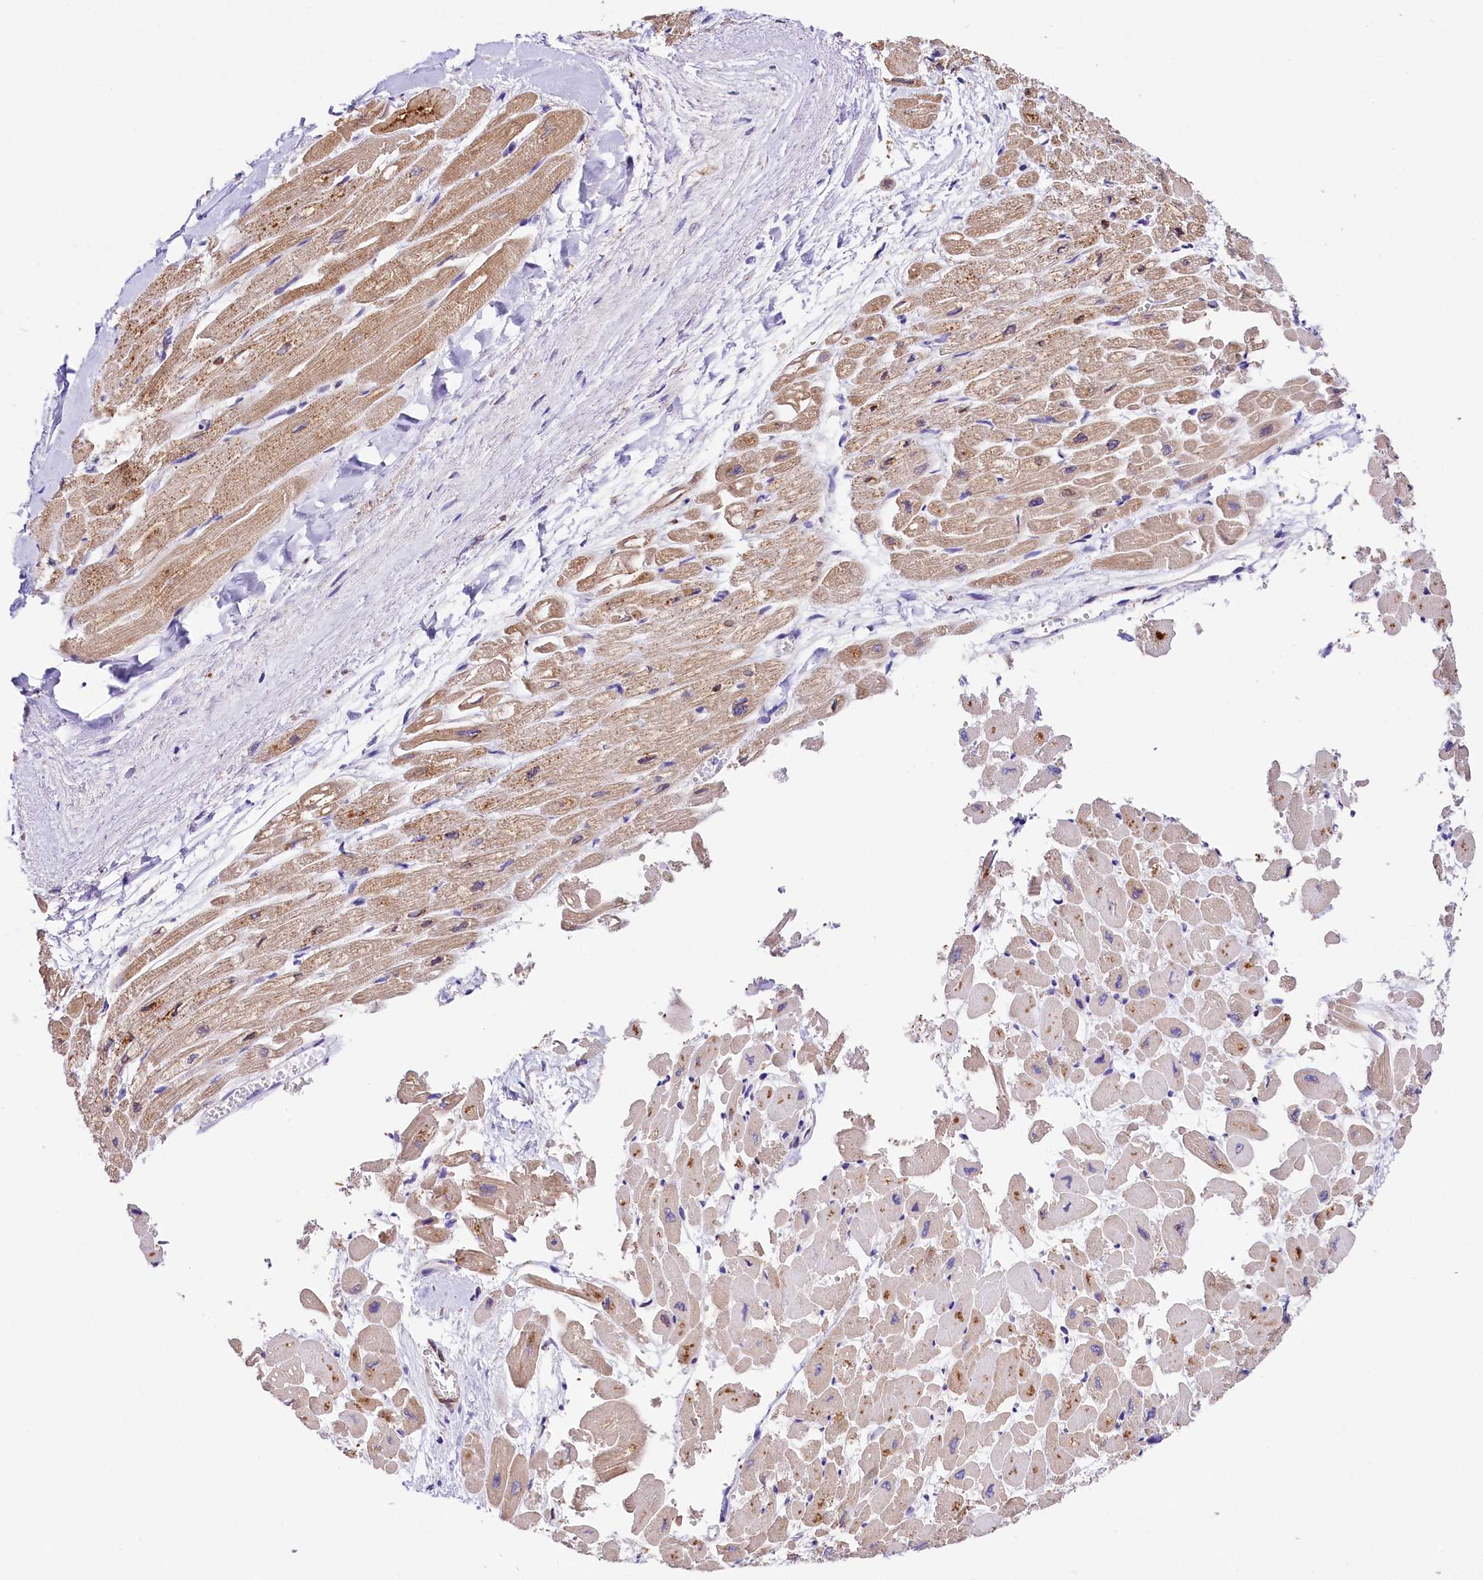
{"staining": {"intensity": "moderate", "quantity": "25%-75%", "location": "cytoplasmic/membranous"}, "tissue": "heart muscle", "cell_type": "Cardiomyocytes", "image_type": "normal", "snomed": [{"axis": "morphology", "description": "Normal tissue, NOS"}, {"axis": "topography", "description": "Heart"}], "caption": "Protein expression by immunohistochemistry (IHC) exhibits moderate cytoplasmic/membranous expression in about 25%-75% of cardiomyocytes in unremarkable heart muscle.", "gene": "ITGA1", "patient": {"sex": "male", "age": 54}}